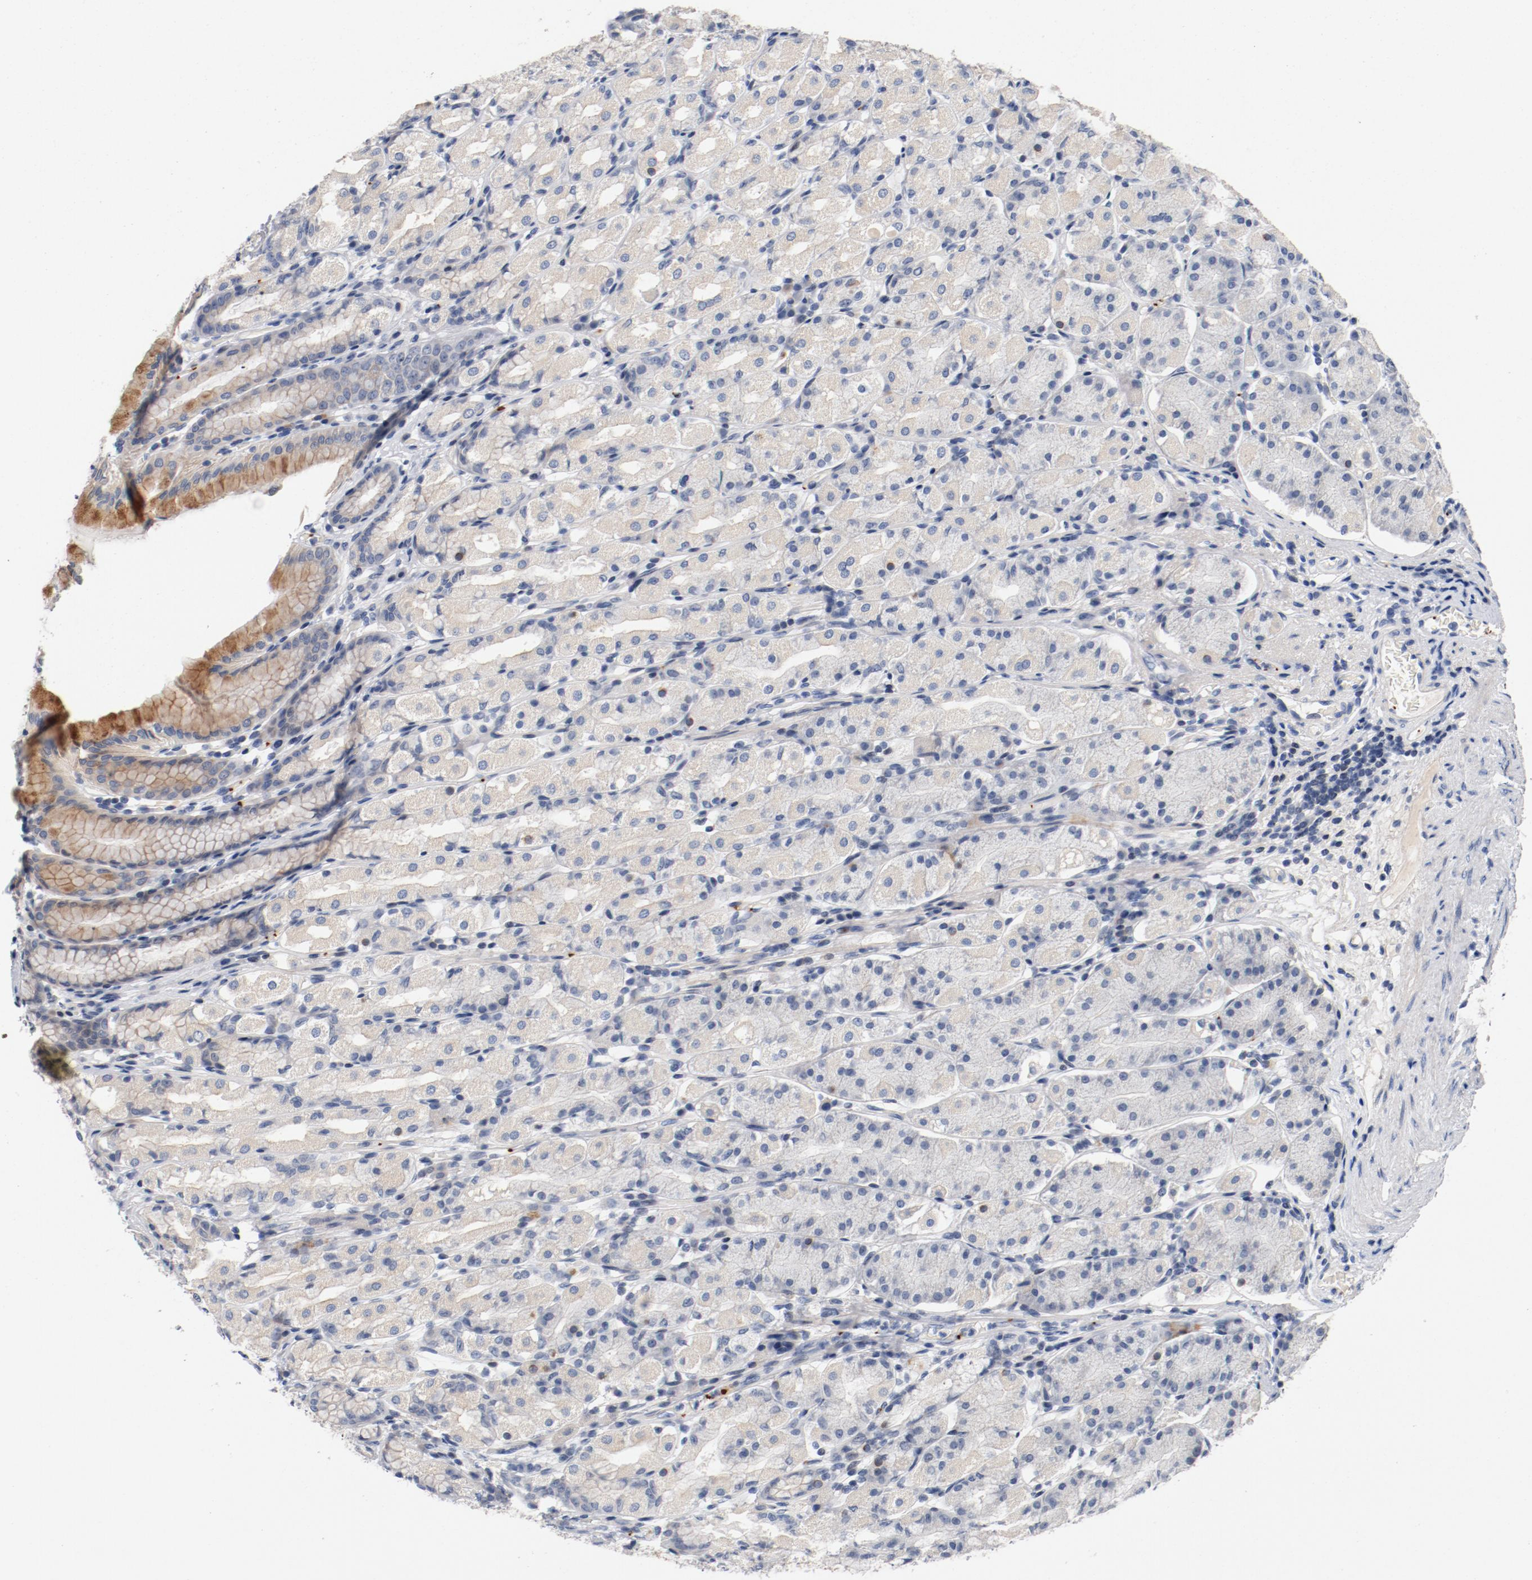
{"staining": {"intensity": "moderate", "quantity": "<25%", "location": "cytoplasmic/membranous"}, "tissue": "stomach", "cell_type": "Glandular cells", "image_type": "normal", "snomed": [{"axis": "morphology", "description": "Normal tissue, NOS"}, {"axis": "topography", "description": "Stomach, upper"}], "caption": "Immunohistochemistry of benign human stomach reveals low levels of moderate cytoplasmic/membranous staining in approximately <25% of glandular cells.", "gene": "PIM1", "patient": {"sex": "male", "age": 68}}